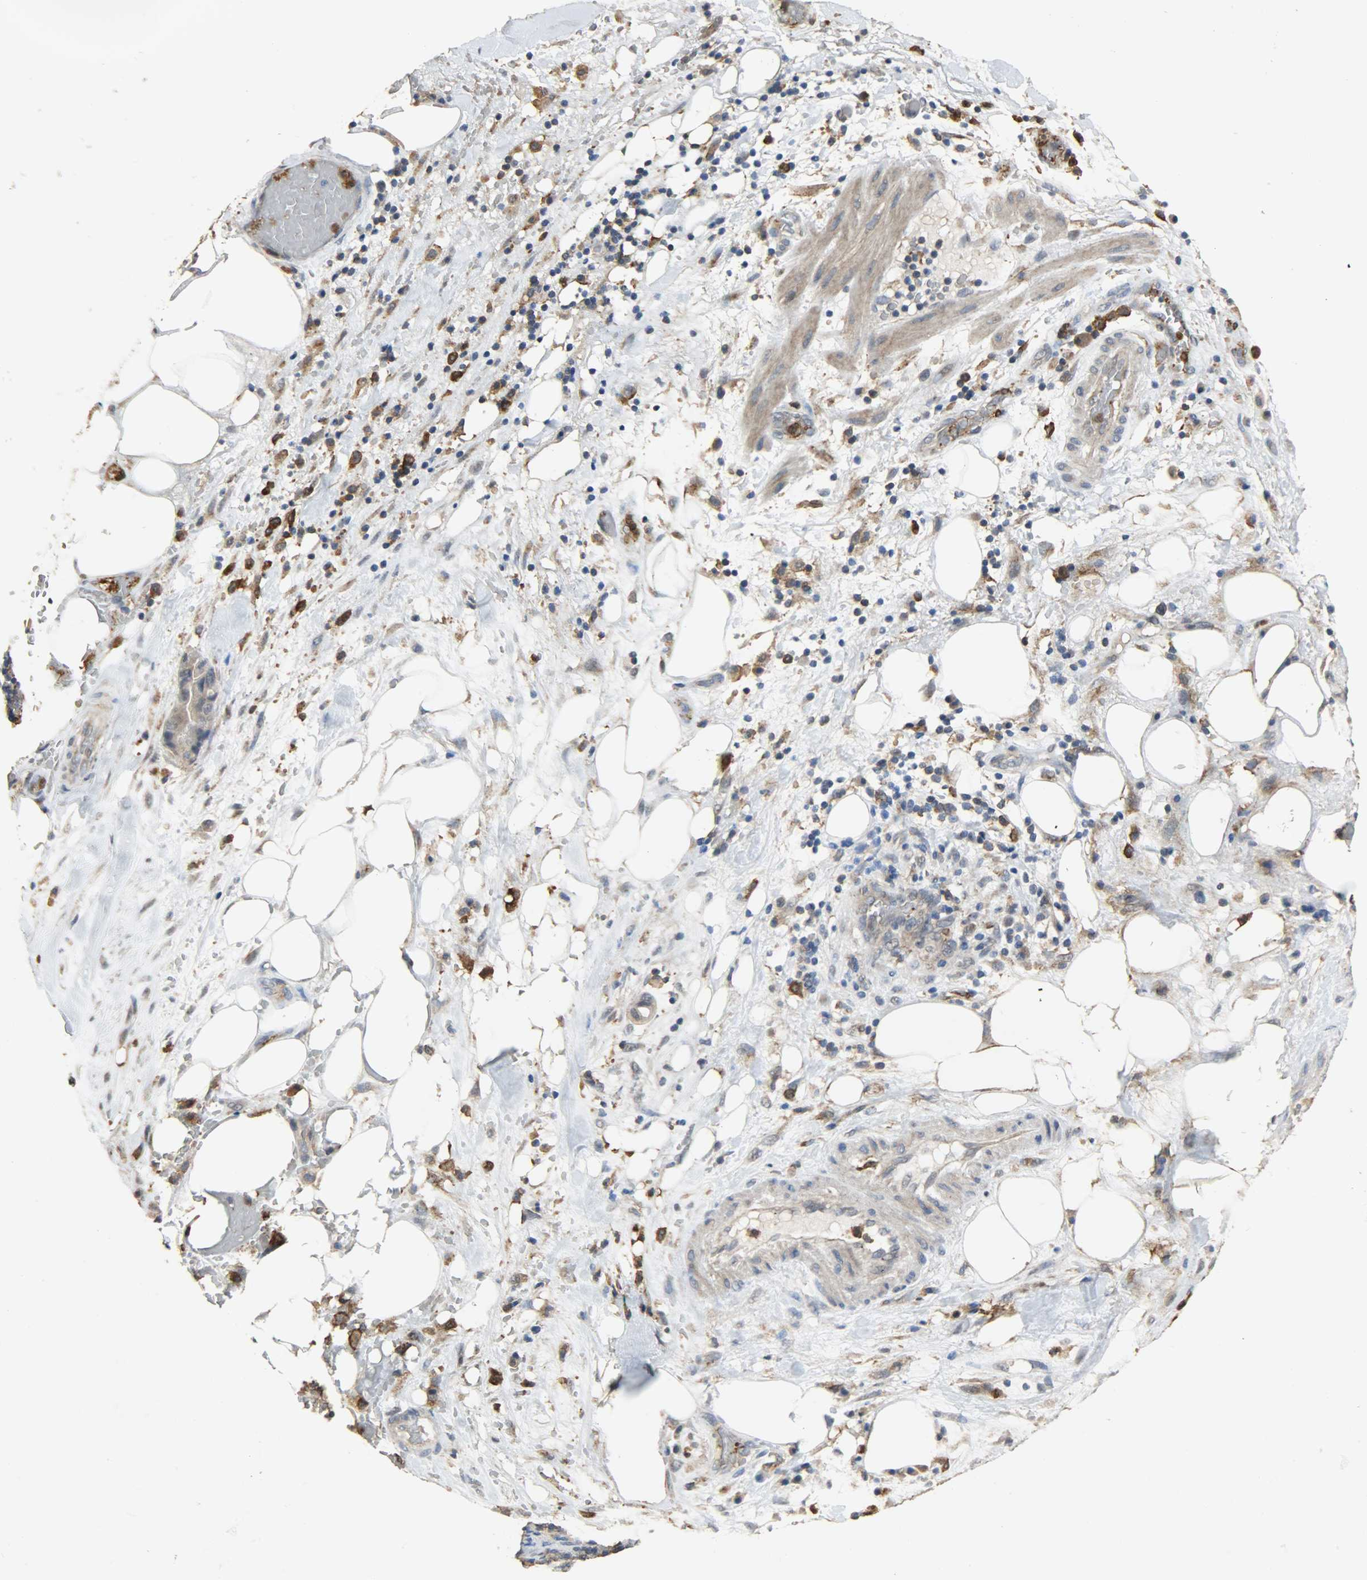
{"staining": {"intensity": "weak", "quantity": "<25%", "location": "cytoplasmic/membranous"}, "tissue": "liver cancer", "cell_type": "Tumor cells", "image_type": "cancer", "snomed": [{"axis": "morphology", "description": "Cholangiocarcinoma"}, {"axis": "topography", "description": "Liver"}], "caption": "DAB (3,3'-diaminobenzidine) immunohistochemical staining of liver cancer shows no significant positivity in tumor cells.", "gene": "SKAP2", "patient": {"sex": "female", "age": 68}}